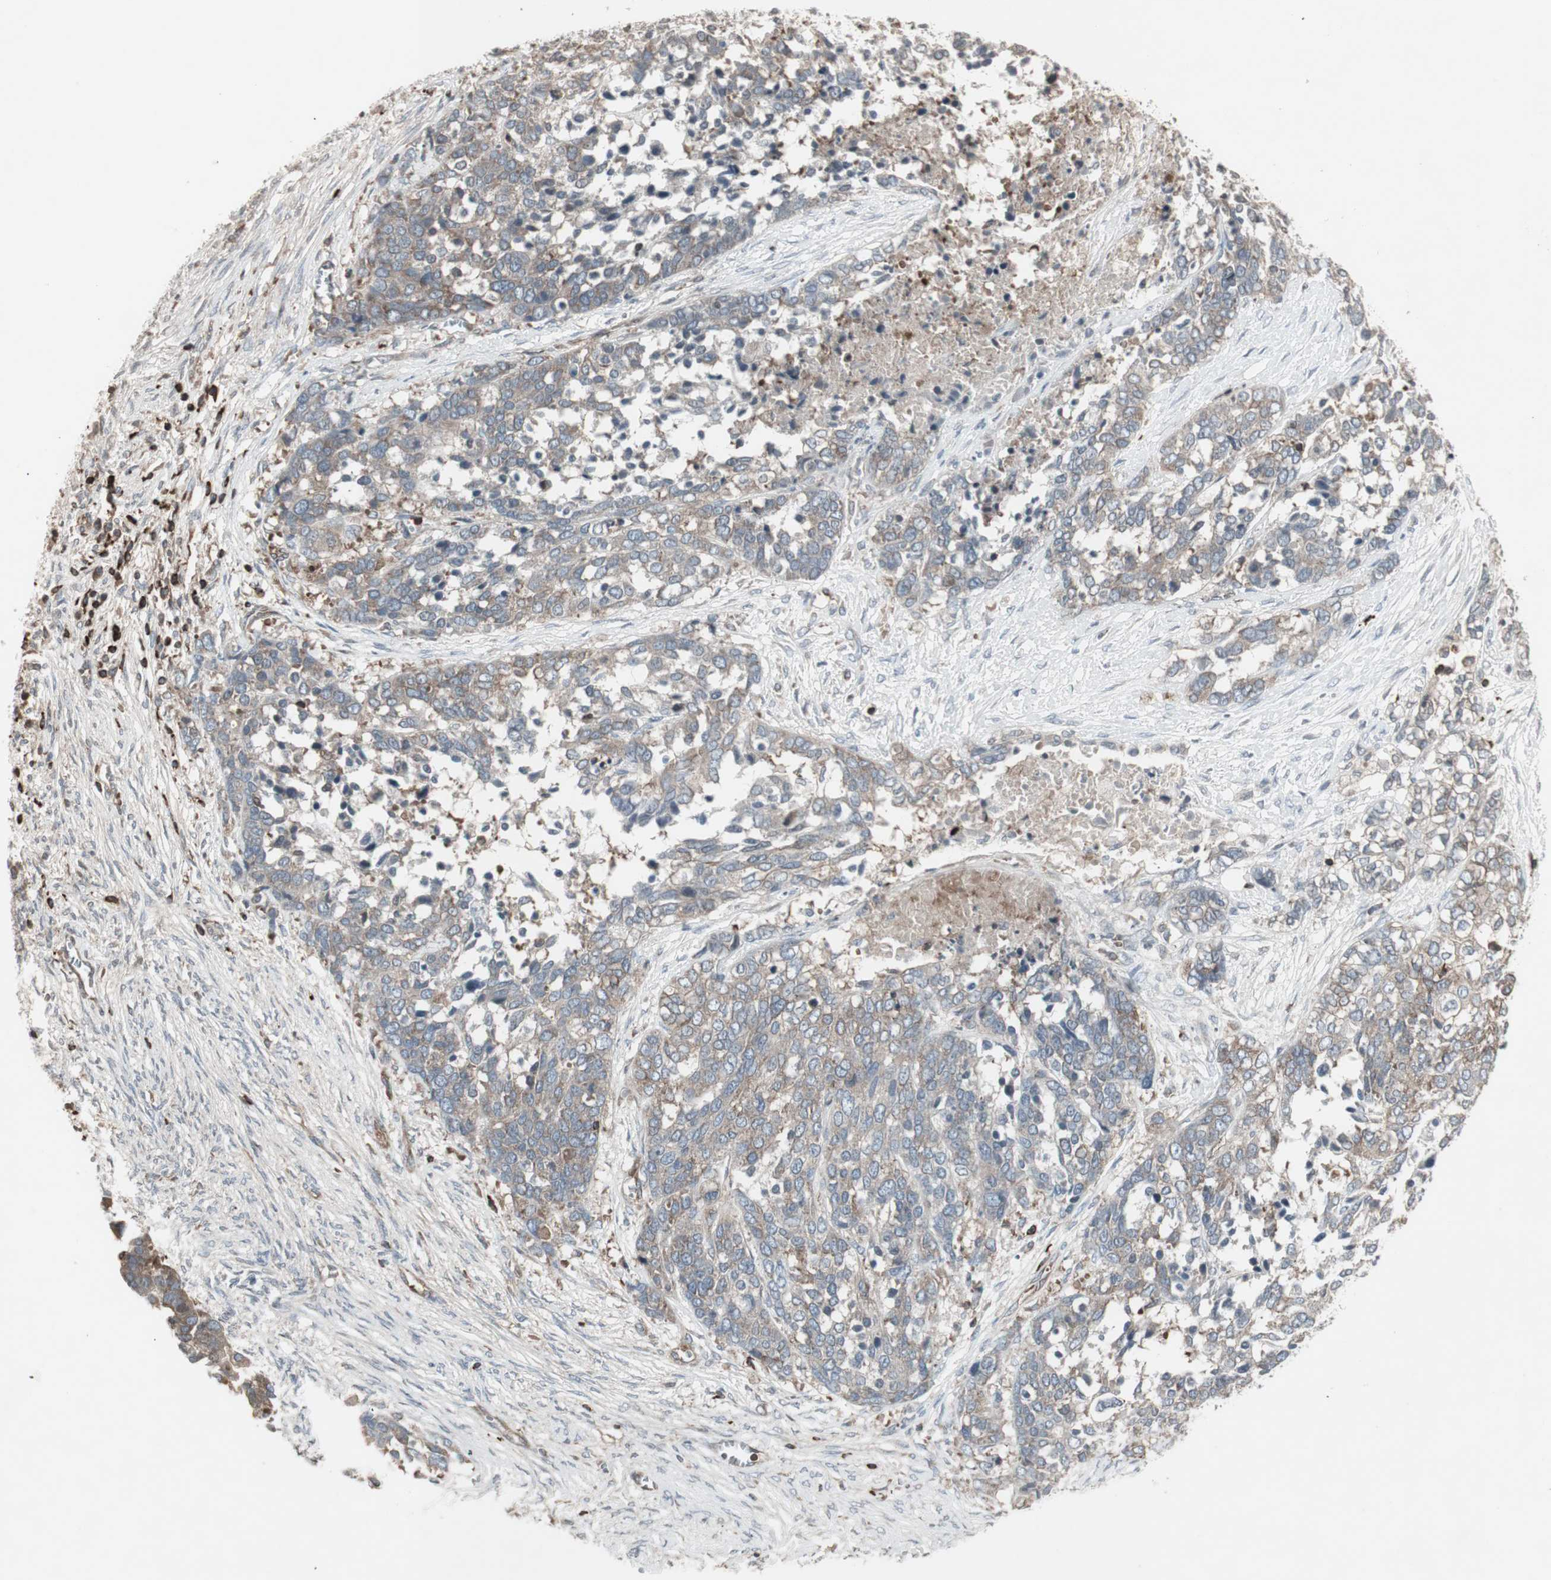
{"staining": {"intensity": "weak", "quantity": "25%-75%", "location": "cytoplasmic/membranous"}, "tissue": "ovarian cancer", "cell_type": "Tumor cells", "image_type": "cancer", "snomed": [{"axis": "morphology", "description": "Cystadenocarcinoma, serous, NOS"}, {"axis": "topography", "description": "Ovary"}], "caption": "Weak cytoplasmic/membranous protein expression is identified in about 25%-75% of tumor cells in ovarian serous cystadenocarcinoma.", "gene": "ARHGEF1", "patient": {"sex": "female", "age": 44}}